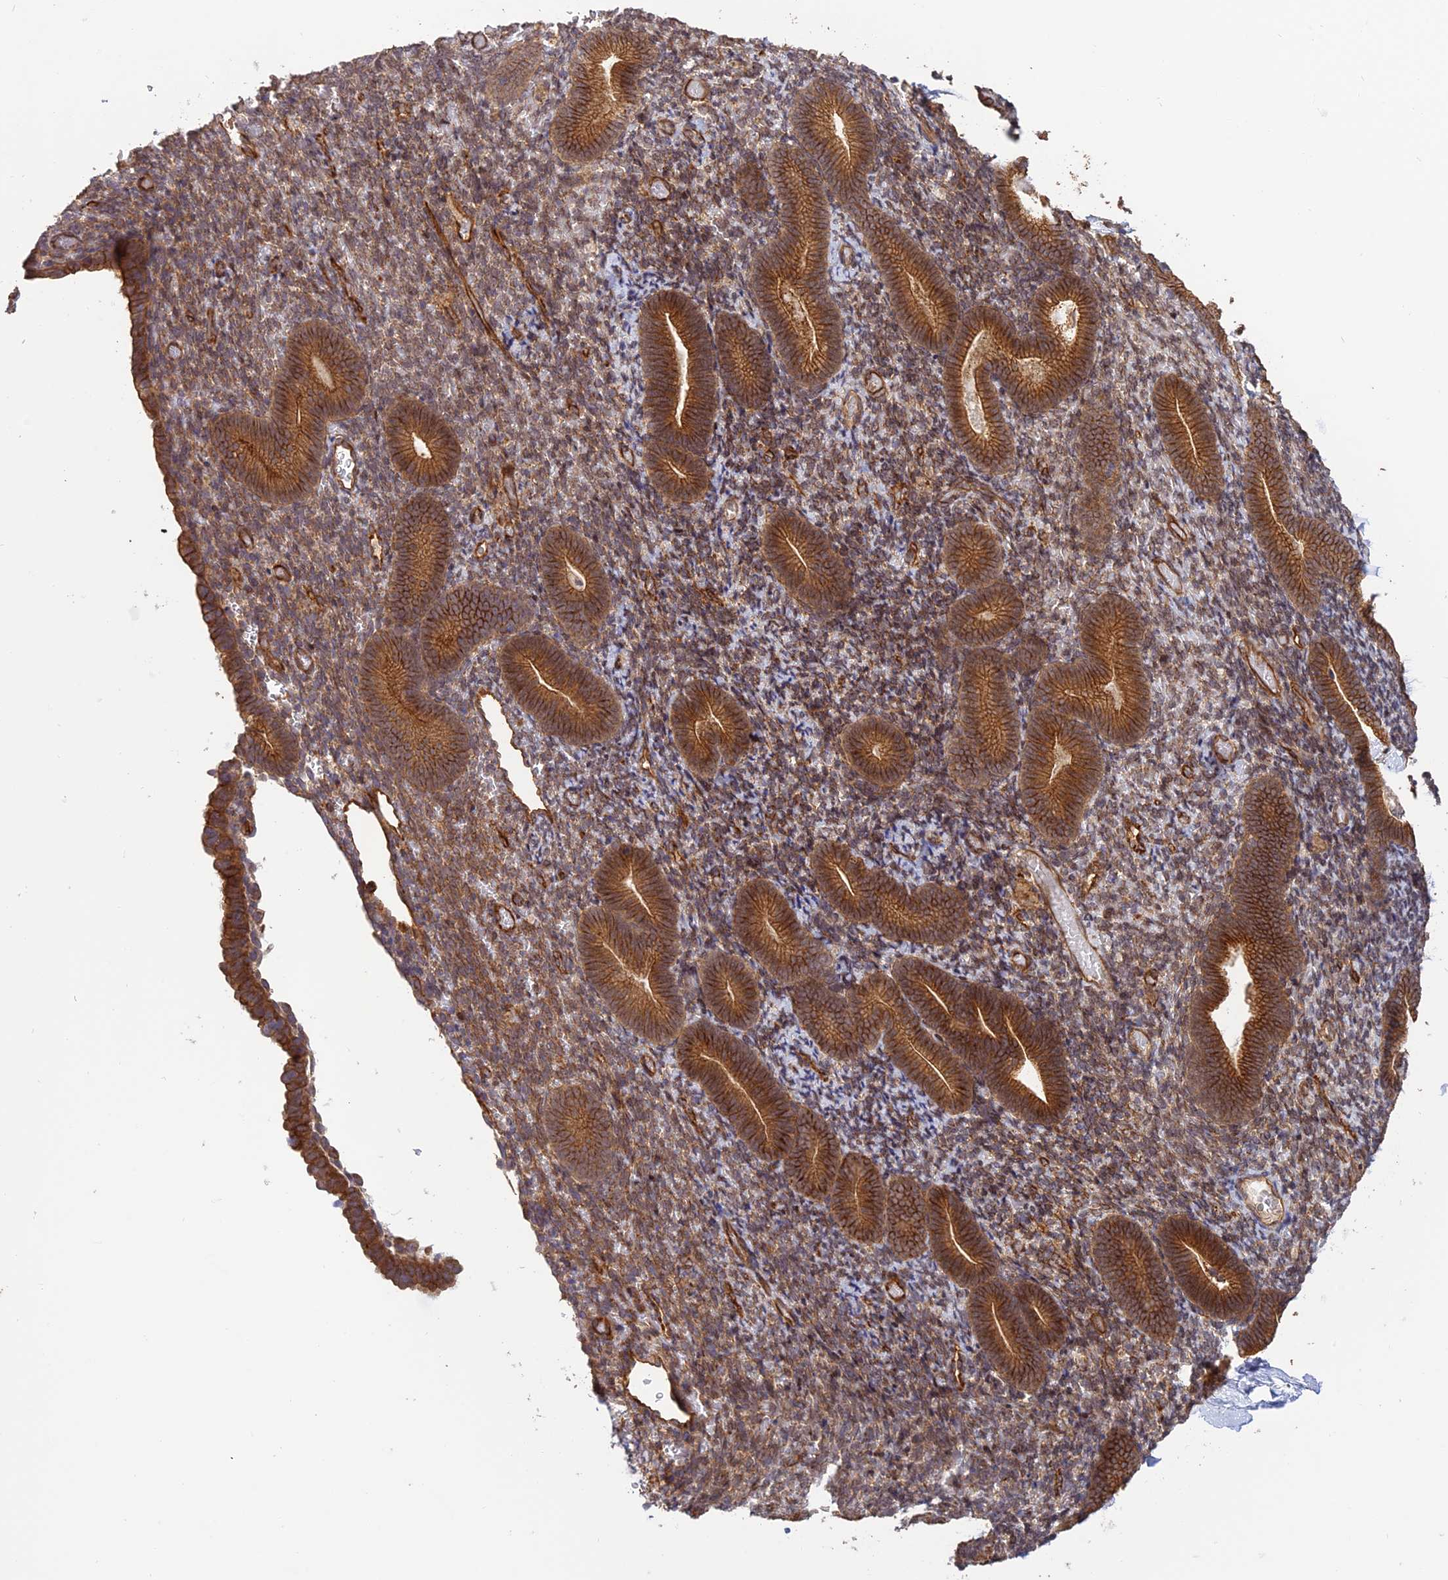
{"staining": {"intensity": "moderate", "quantity": ">75%", "location": "cytoplasmic/membranous"}, "tissue": "endometrium", "cell_type": "Cells in endometrial stroma", "image_type": "normal", "snomed": [{"axis": "morphology", "description": "Normal tissue, NOS"}, {"axis": "topography", "description": "Endometrium"}], "caption": "An immunohistochemistry (IHC) micrograph of unremarkable tissue is shown. Protein staining in brown highlights moderate cytoplasmic/membranous positivity in endometrium within cells in endometrial stroma.", "gene": "HOMER2", "patient": {"sex": "female", "age": 51}}